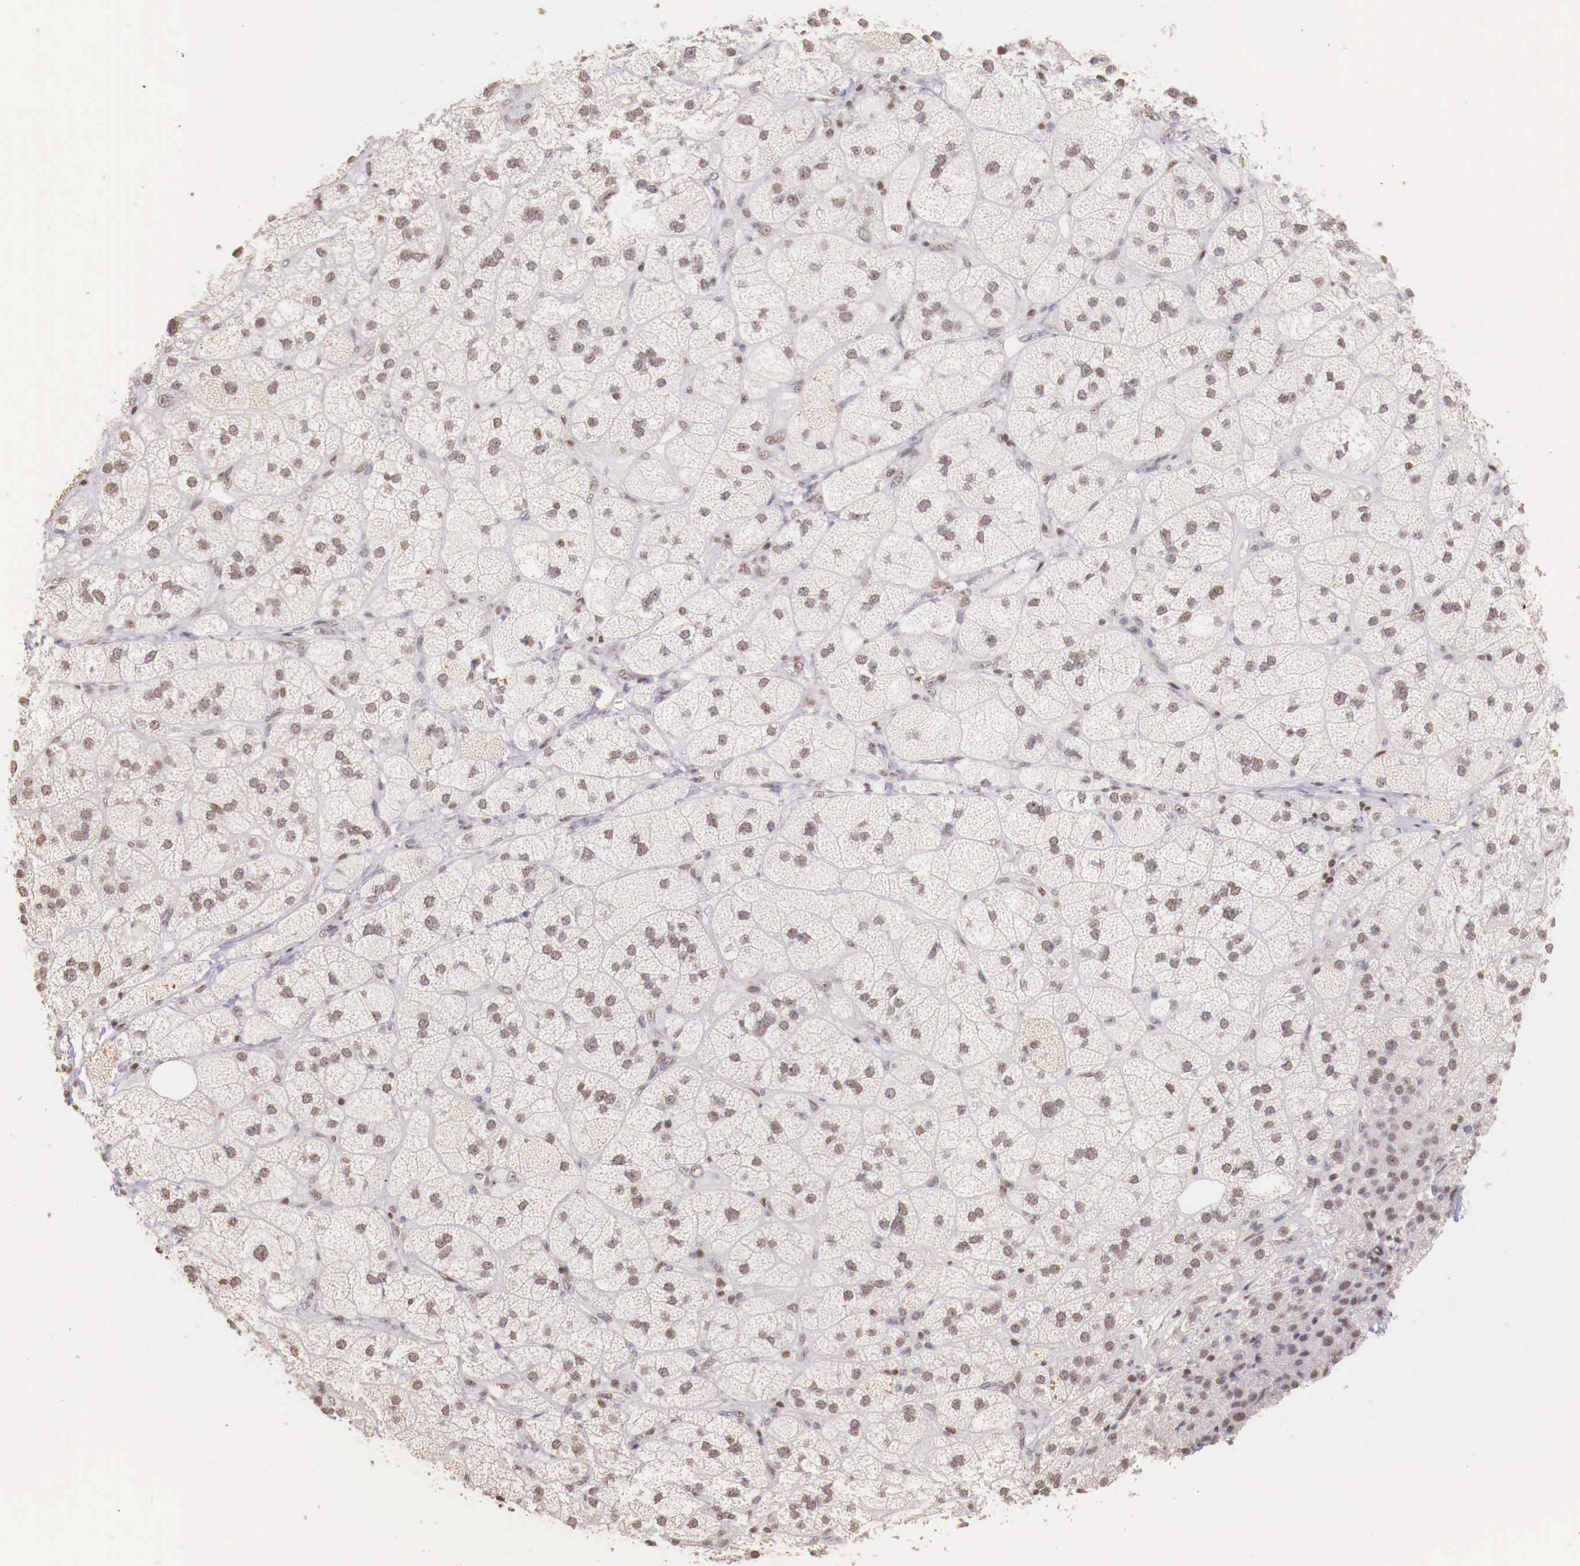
{"staining": {"intensity": "weak", "quantity": "<25%", "location": "nuclear"}, "tissue": "adrenal gland", "cell_type": "Glandular cells", "image_type": "normal", "snomed": [{"axis": "morphology", "description": "Normal tissue, NOS"}, {"axis": "topography", "description": "Adrenal gland"}], "caption": "This is a micrograph of immunohistochemistry staining of unremarkable adrenal gland, which shows no staining in glandular cells.", "gene": "SP1", "patient": {"sex": "female", "age": 60}}